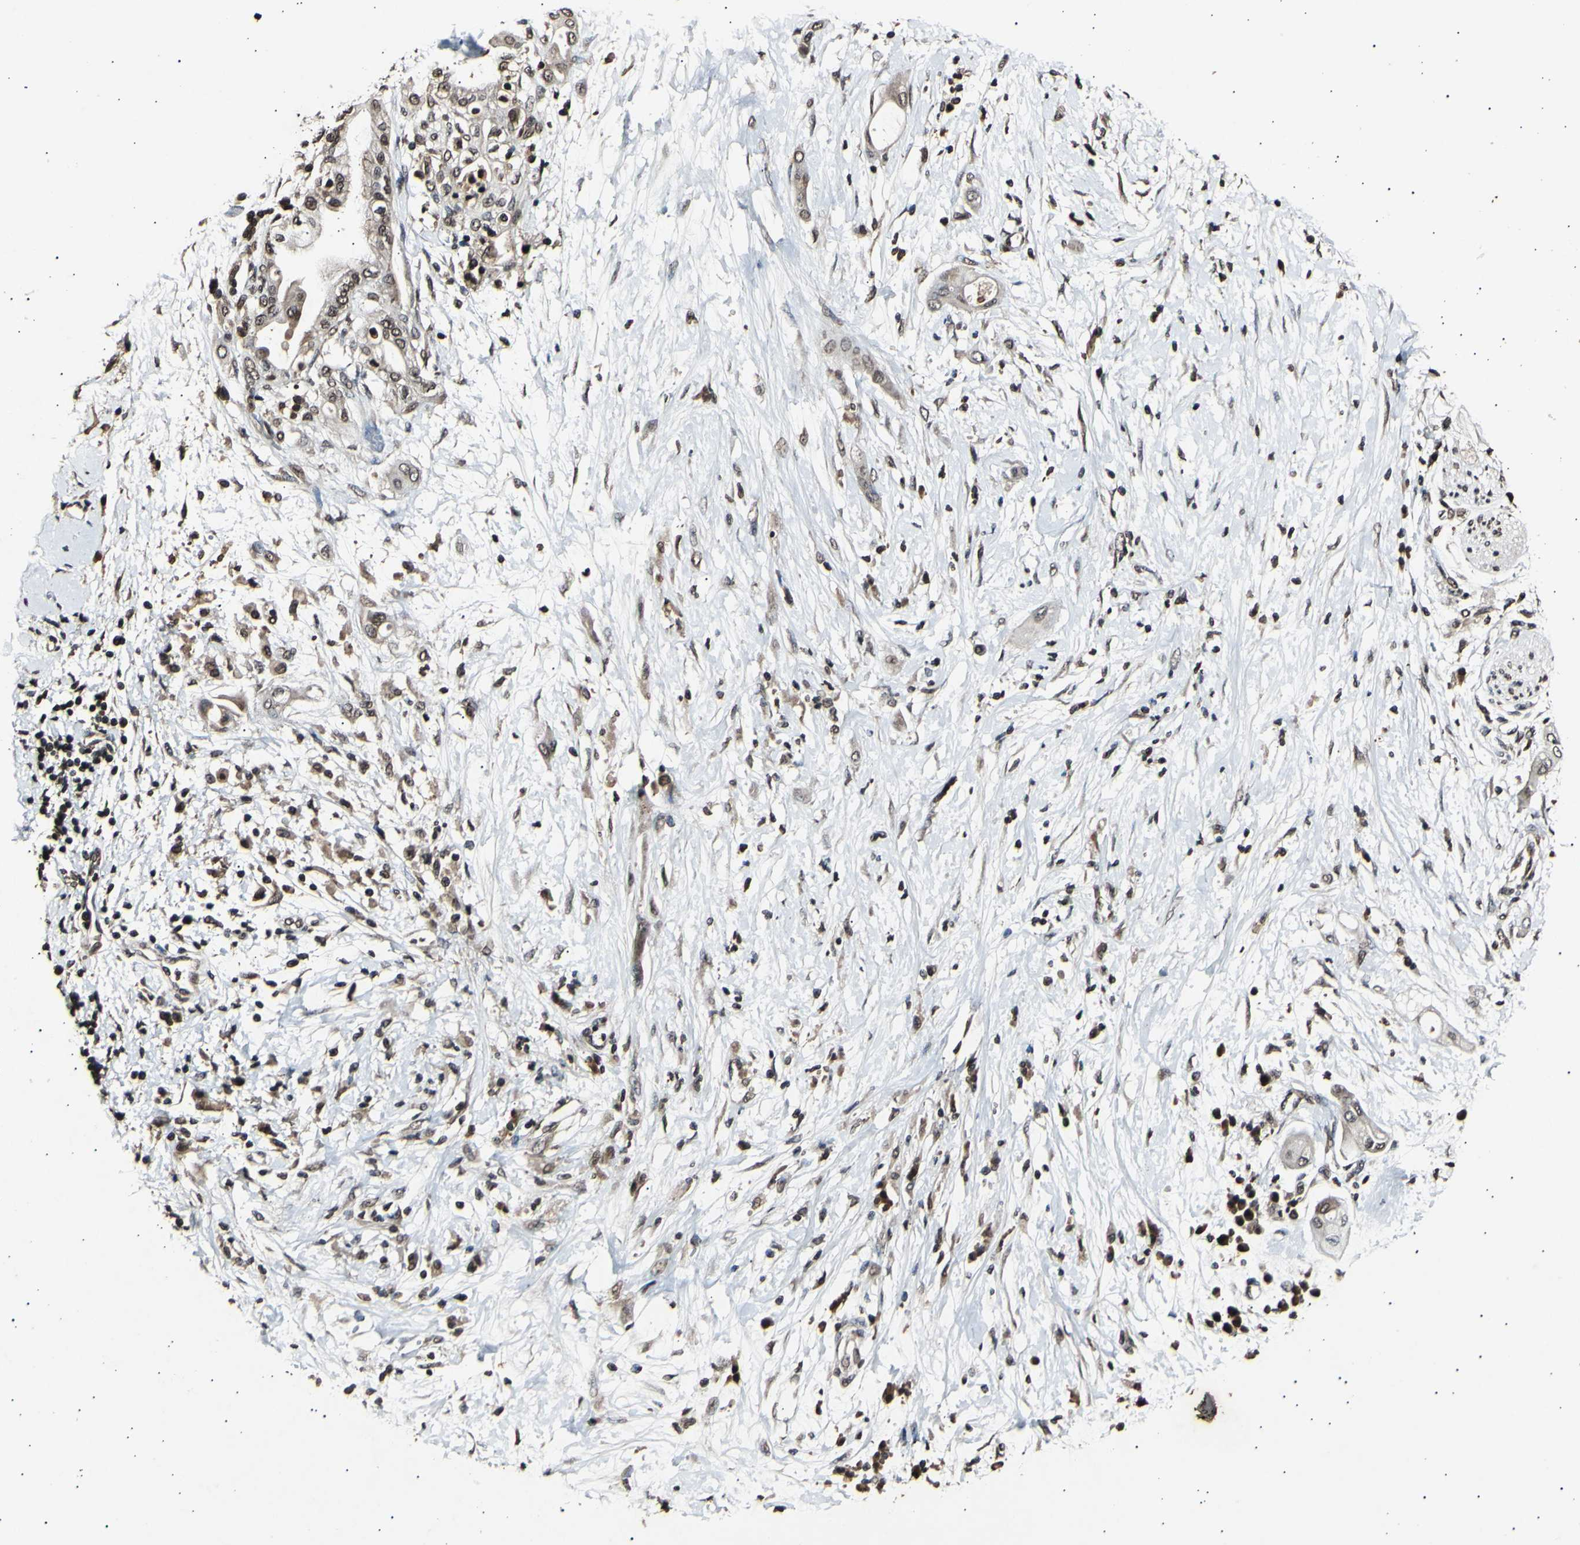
{"staining": {"intensity": "moderate", "quantity": ">75%", "location": "cytoplasmic/membranous,nuclear"}, "tissue": "pancreatic cancer", "cell_type": "Tumor cells", "image_type": "cancer", "snomed": [{"axis": "morphology", "description": "Adenocarcinoma, NOS"}, {"axis": "morphology", "description": "Adenocarcinoma, metastatic, NOS"}, {"axis": "topography", "description": "Lymph node"}, {"axis": "topography", "description": "Pancreas"}, {"axis": "topography", "description": "Duodenum"}], "caption": "Immunohistochemical staining of pancreatic cancer exhibits medium levels of moderate cytoplasmic/membranous and nuclear protein staining in about >75% of tumor cells.", "gene": "ANAPC7", "patient": {"sex": "female", "age": 64}}